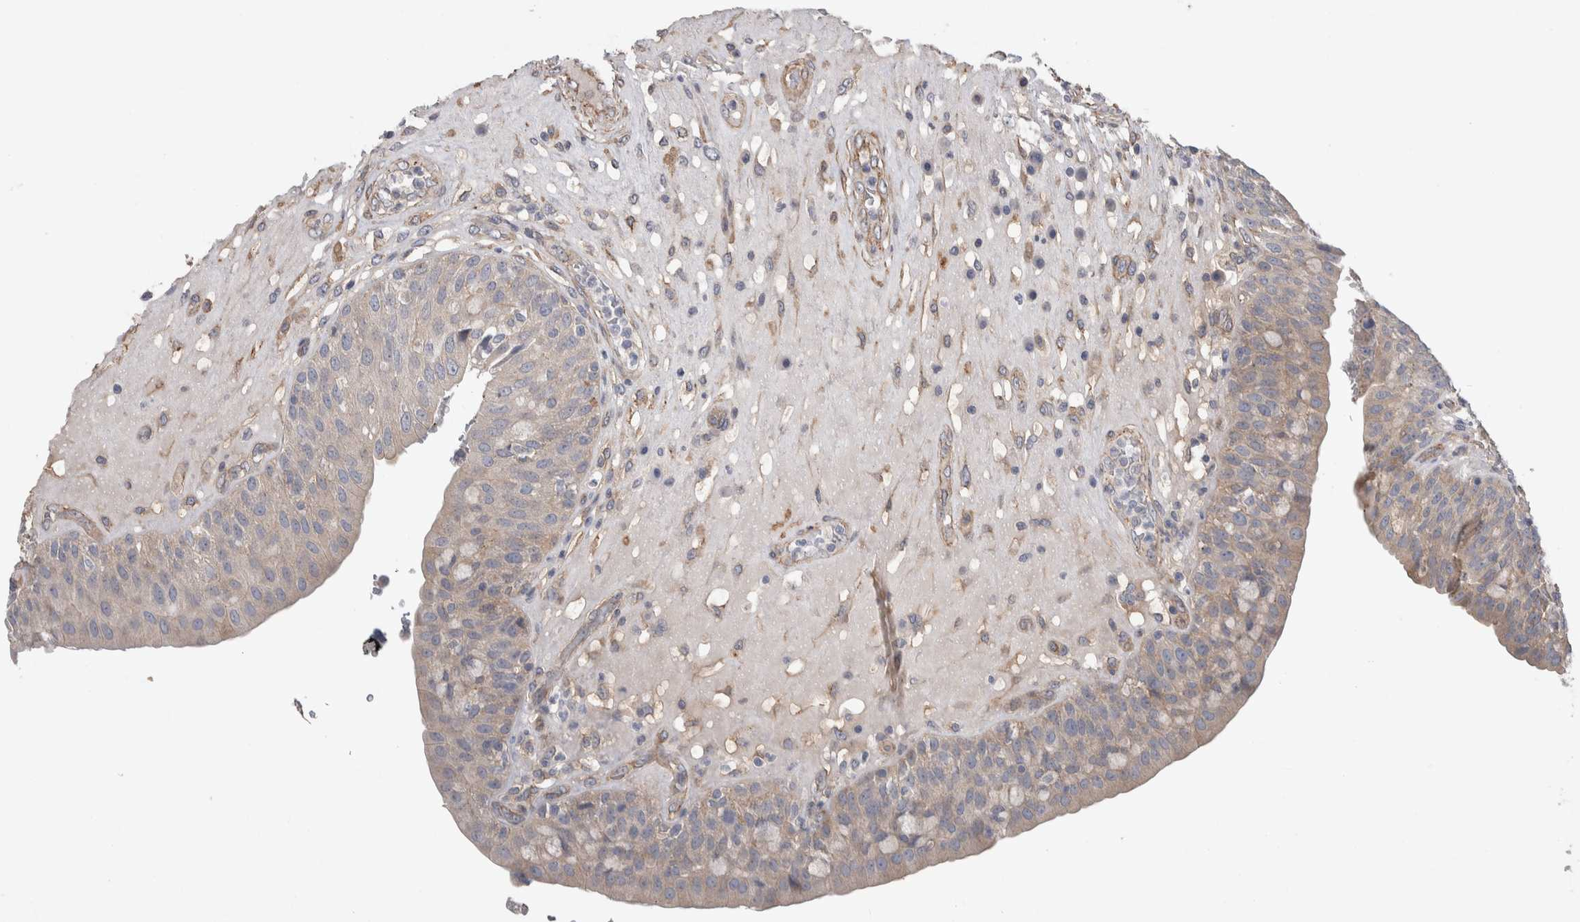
{"staining": {"intensity": "weak", "quantity": "<25%", "location": "cytoplasmic/membranous"}, "tissue": "urinary bladder", "cell_type": "Urothelial cells", "image_type": "normal", "snomed": [{"axis": "morphology", "description": "Normal tissue, NOS"}, {"axis": "topography", "description": "Urinary bladder"}], "caption": "Immunohistochemistry photomicrograph of unremarkable urinary bladder: human urinary bladder stained with DAB shows no significant protein staining in urothelial cells.", "gene": "GCNA", "patient": {"sex": "female", "age": 62}}